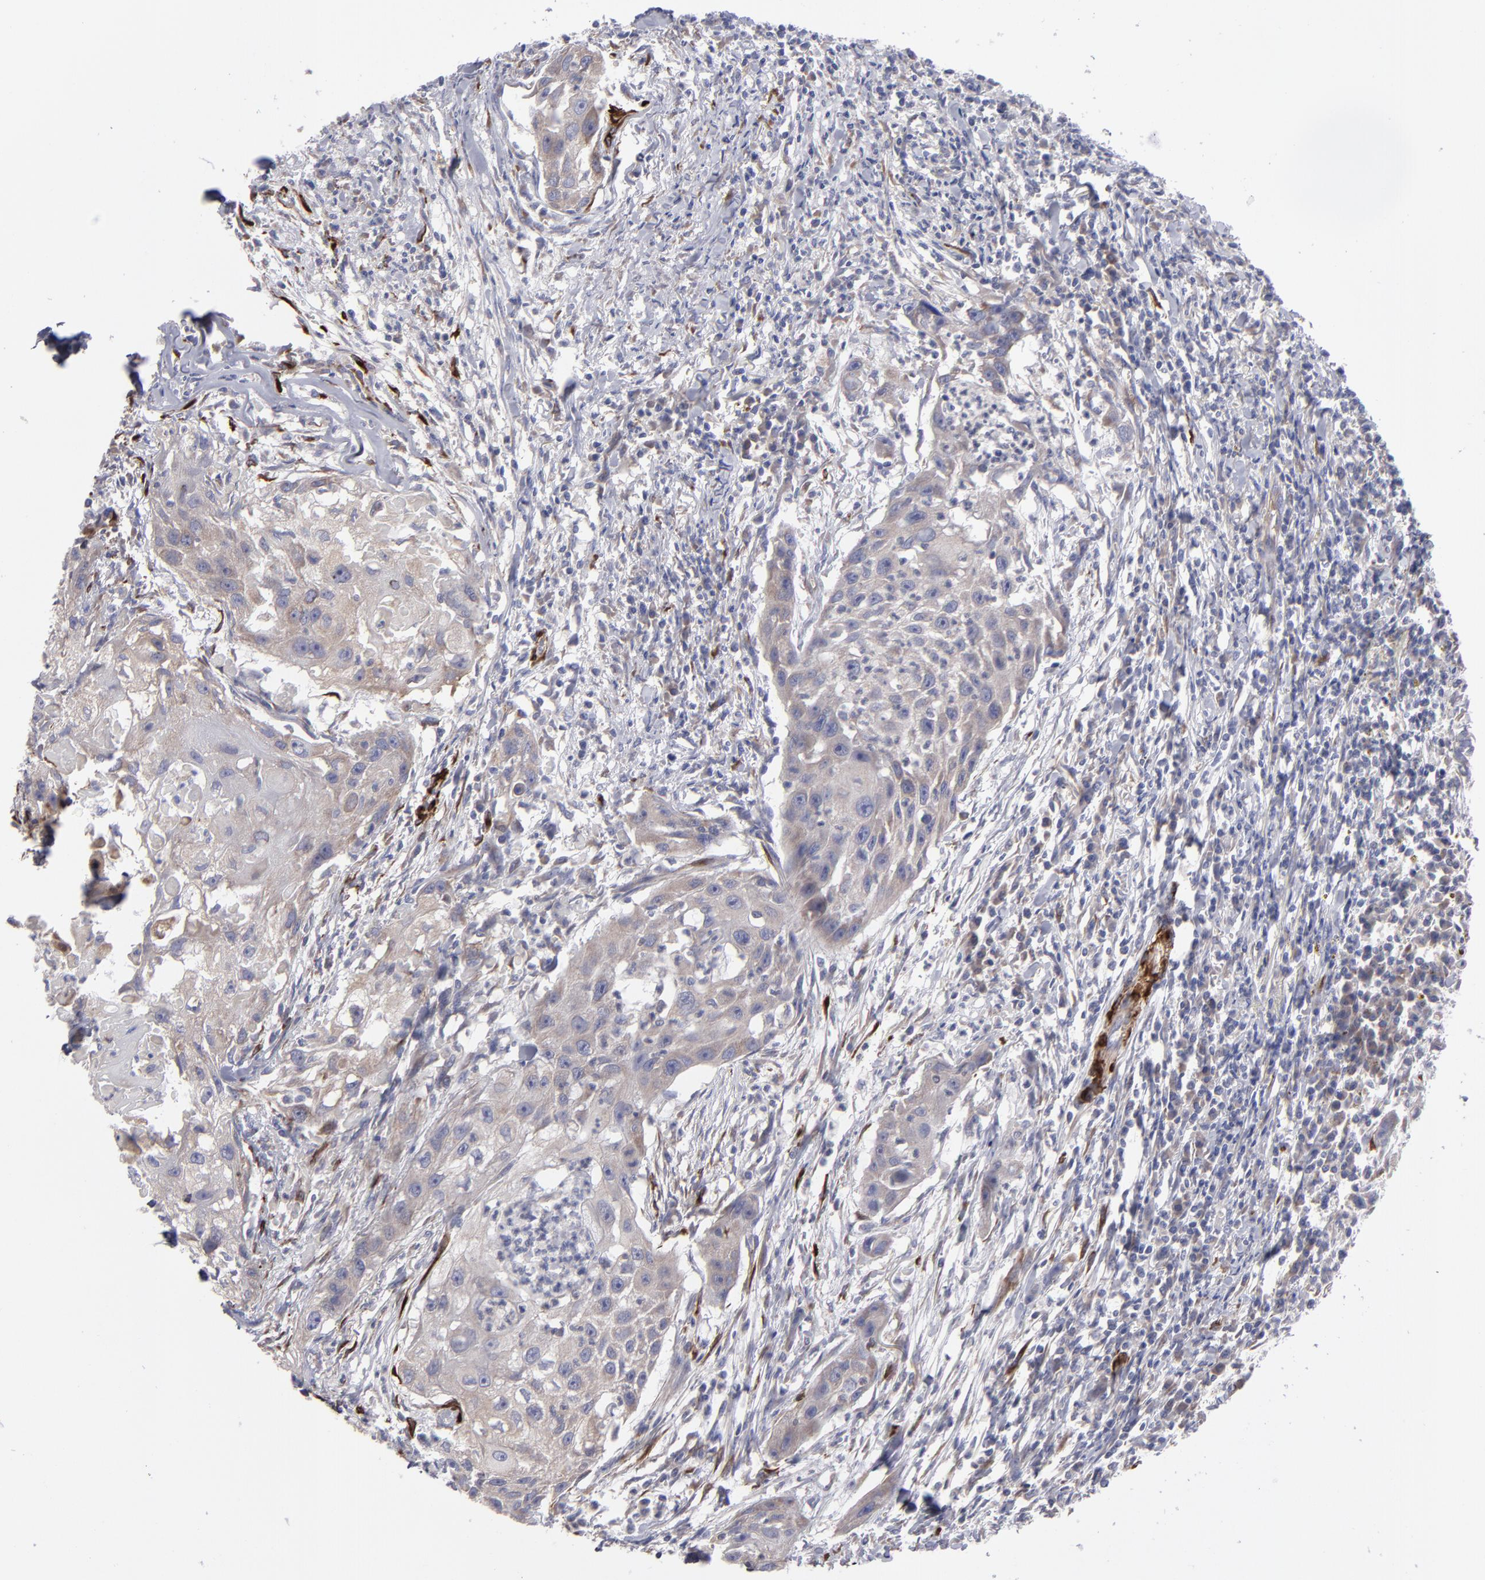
{"staining": {"intensity": "moderate", "quantity": ">75%", "location": "cytoplasmic/membranous"}, "tissue": "head and neck cancer", "cell_type": "Tumor cells", "image_type": "cancer", "snomed": [{"axis": "morphology", "description": "Squamous cell carcinoma, NOS"}, {"axis": "topography", "description": "Head-Neck"}], "caption": "A photomicrograph showing moderate cytoplasmic/membranous staining in approximately >75% of tumor cells in head and neck cancer, as visualized by brown immunohistochemical staining.", "gene": "SLMAP", "patient": {"sex": "male", "age": 64}}